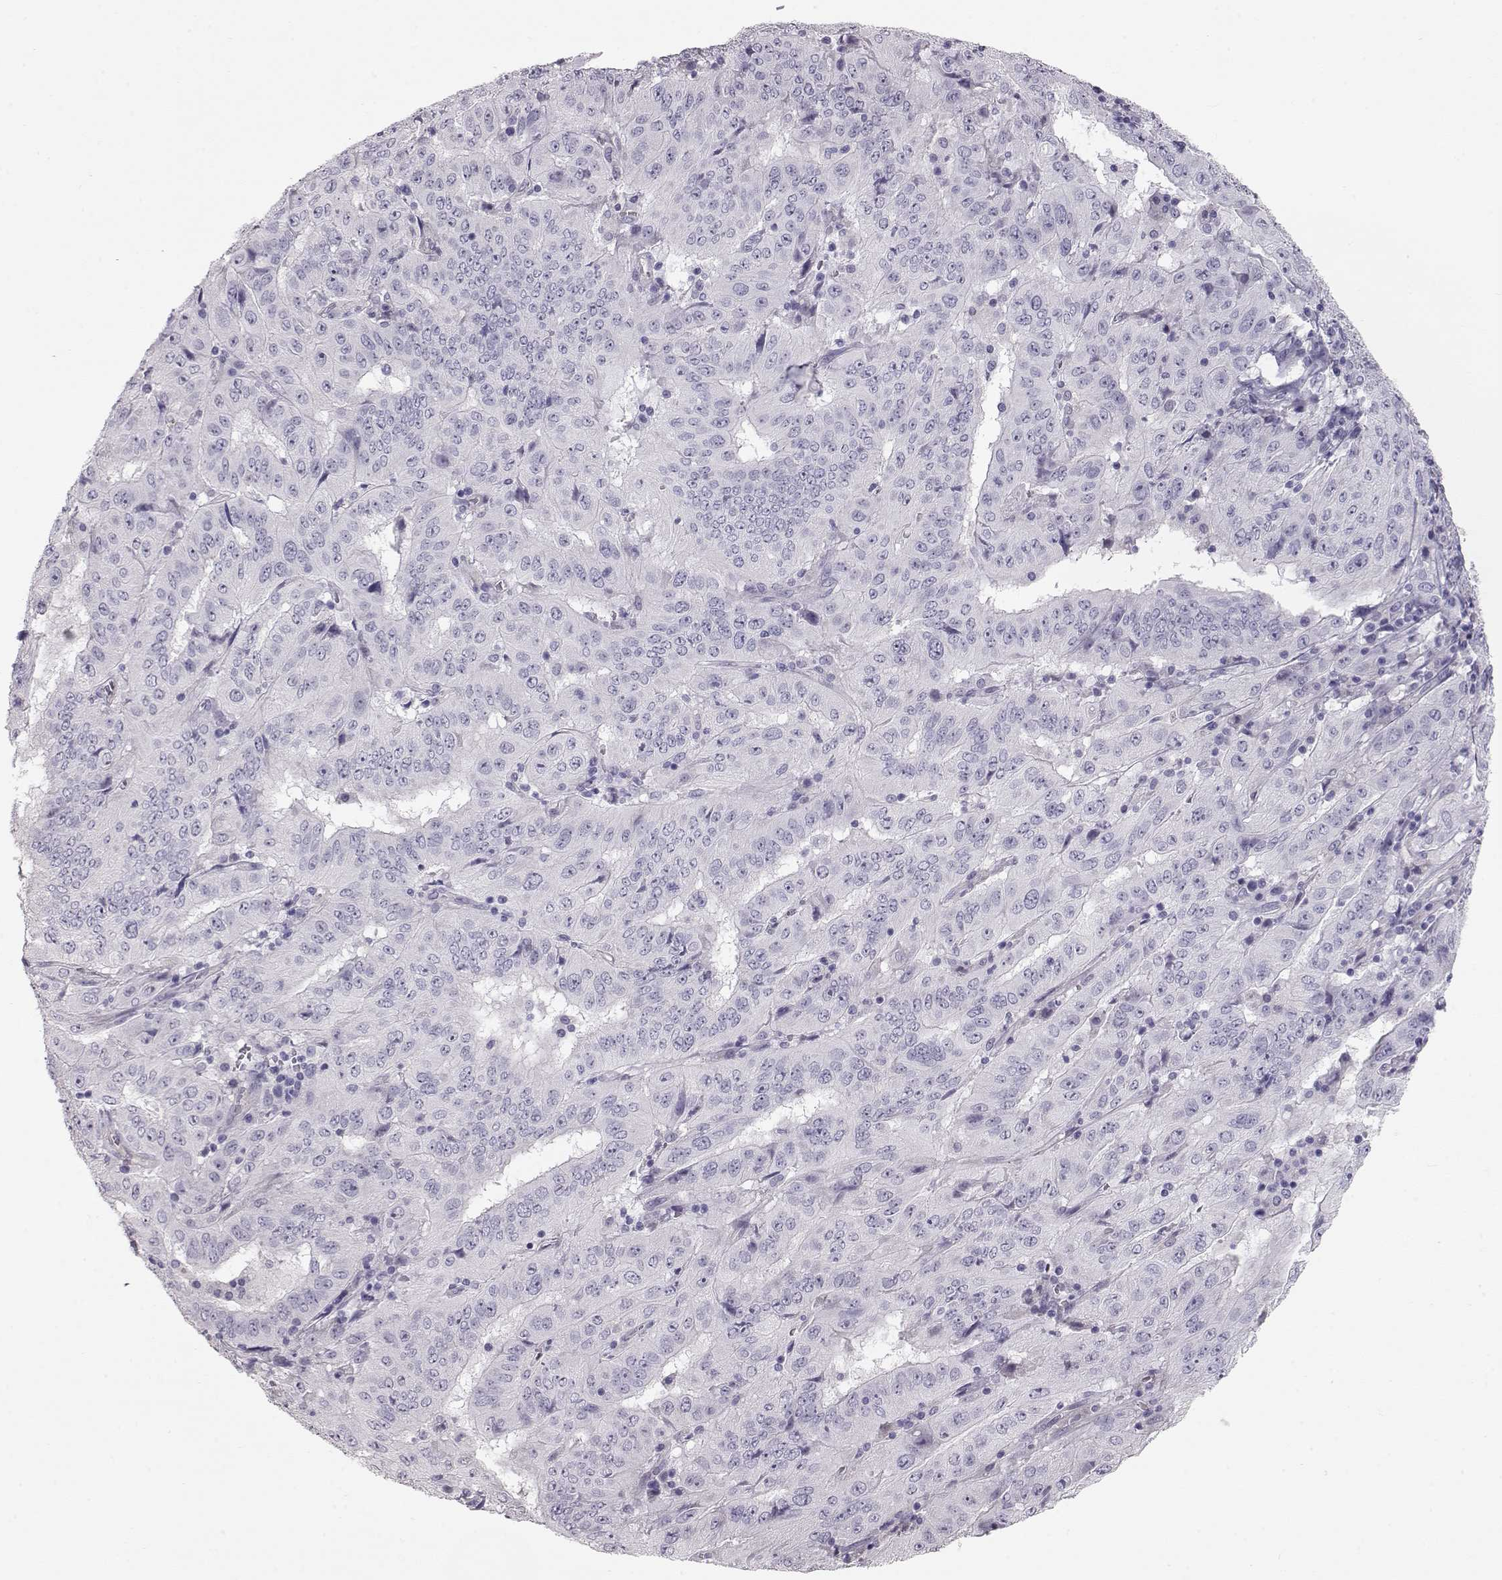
{"staining": {"intensity": "negative", "quantity": "none", "location": "none"}, "tissue": "pancreatic cancer", "cell_type": "Tumor cells", "image_type": "cancer", "snomed": [{"axis": "morphology", "description": "Adenocarcinoma, NOS"}, {"axis": "topography", "description": "Pancreas"}], "caption": "Immunohistochemical staining of human adenocarcinoma (pancreatic) demonstrates no significant expression in tumor cells.", "gene": "SLC18A1", "patient": {"sex": "male", "age": 63}}